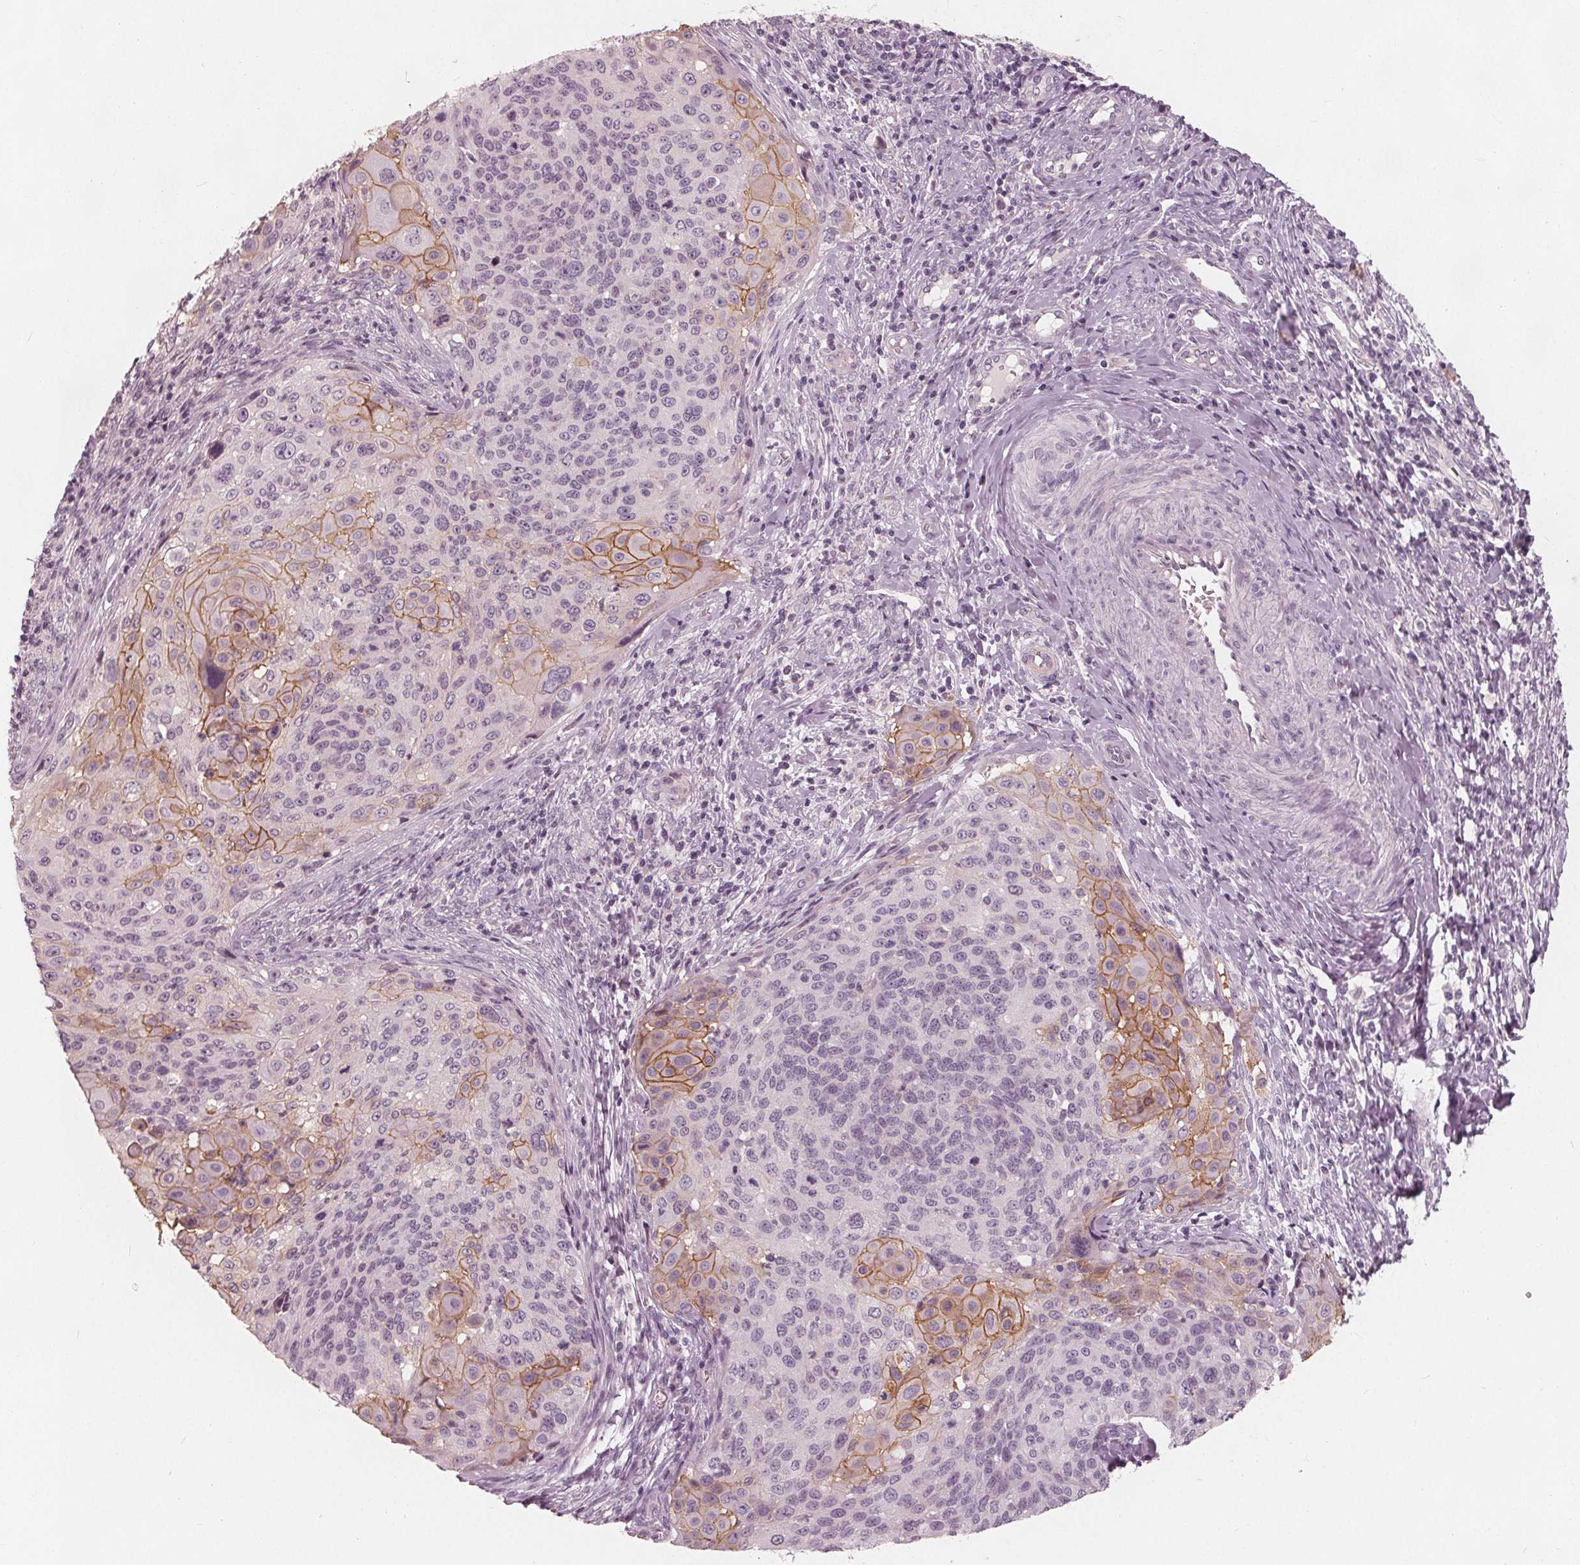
{"staining": {"intensity": "moderate", "quantity": "25%-75%", "location": "cytoplasmic/membranous"}, "tissue": "cervical cancer", "cell_type": "Tumor cells", "image_type": "cancer", "snomed": [{"axis": "morphology", "description": "Squamous cell carcinoma, NOS"}, {"axis": "topography", "description": "Cervix"}], "caption": "Cervical squamous cell carcinoma stained for a protein (brown) shows moderate cytoplasmic/membranous positive positivity in about 25%-75% of tumor cells.", "gene": "SAT2", "patient": {"sex": "female", "age": 49}}